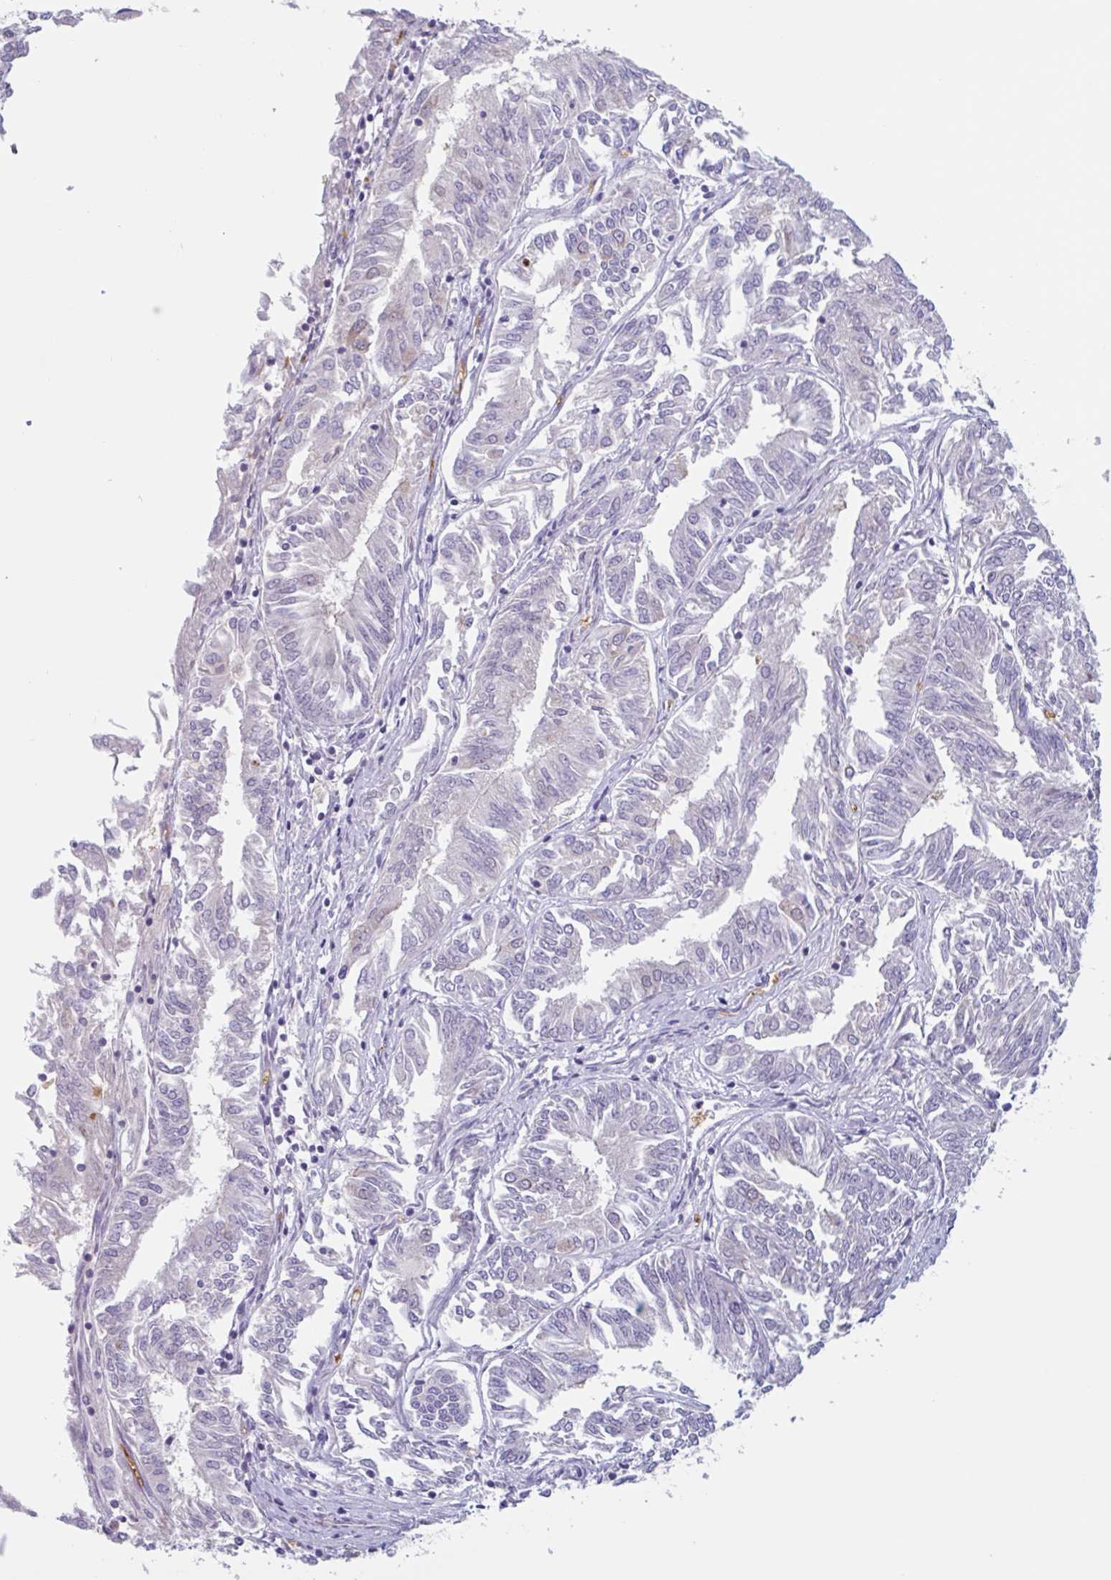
{"staining": {"intensity": "negative", "quantity": "none", "location": "none"}, "tissue": "endometrial cancer", "cell_type": "Tumor cells", "image_type": "cancer", "snomed": [{"axis": "morphology", "description": "Adenocarcinoma, NOS"}, {"axis": "topography", "description": "Endometrium"}], "caption": "The histopathology image reveals no significant staining in tumor cells of endometrial cancer (adenocarcinoma).", "gene": "RHAG", "patient": {"sex": "female", "age": 58}}